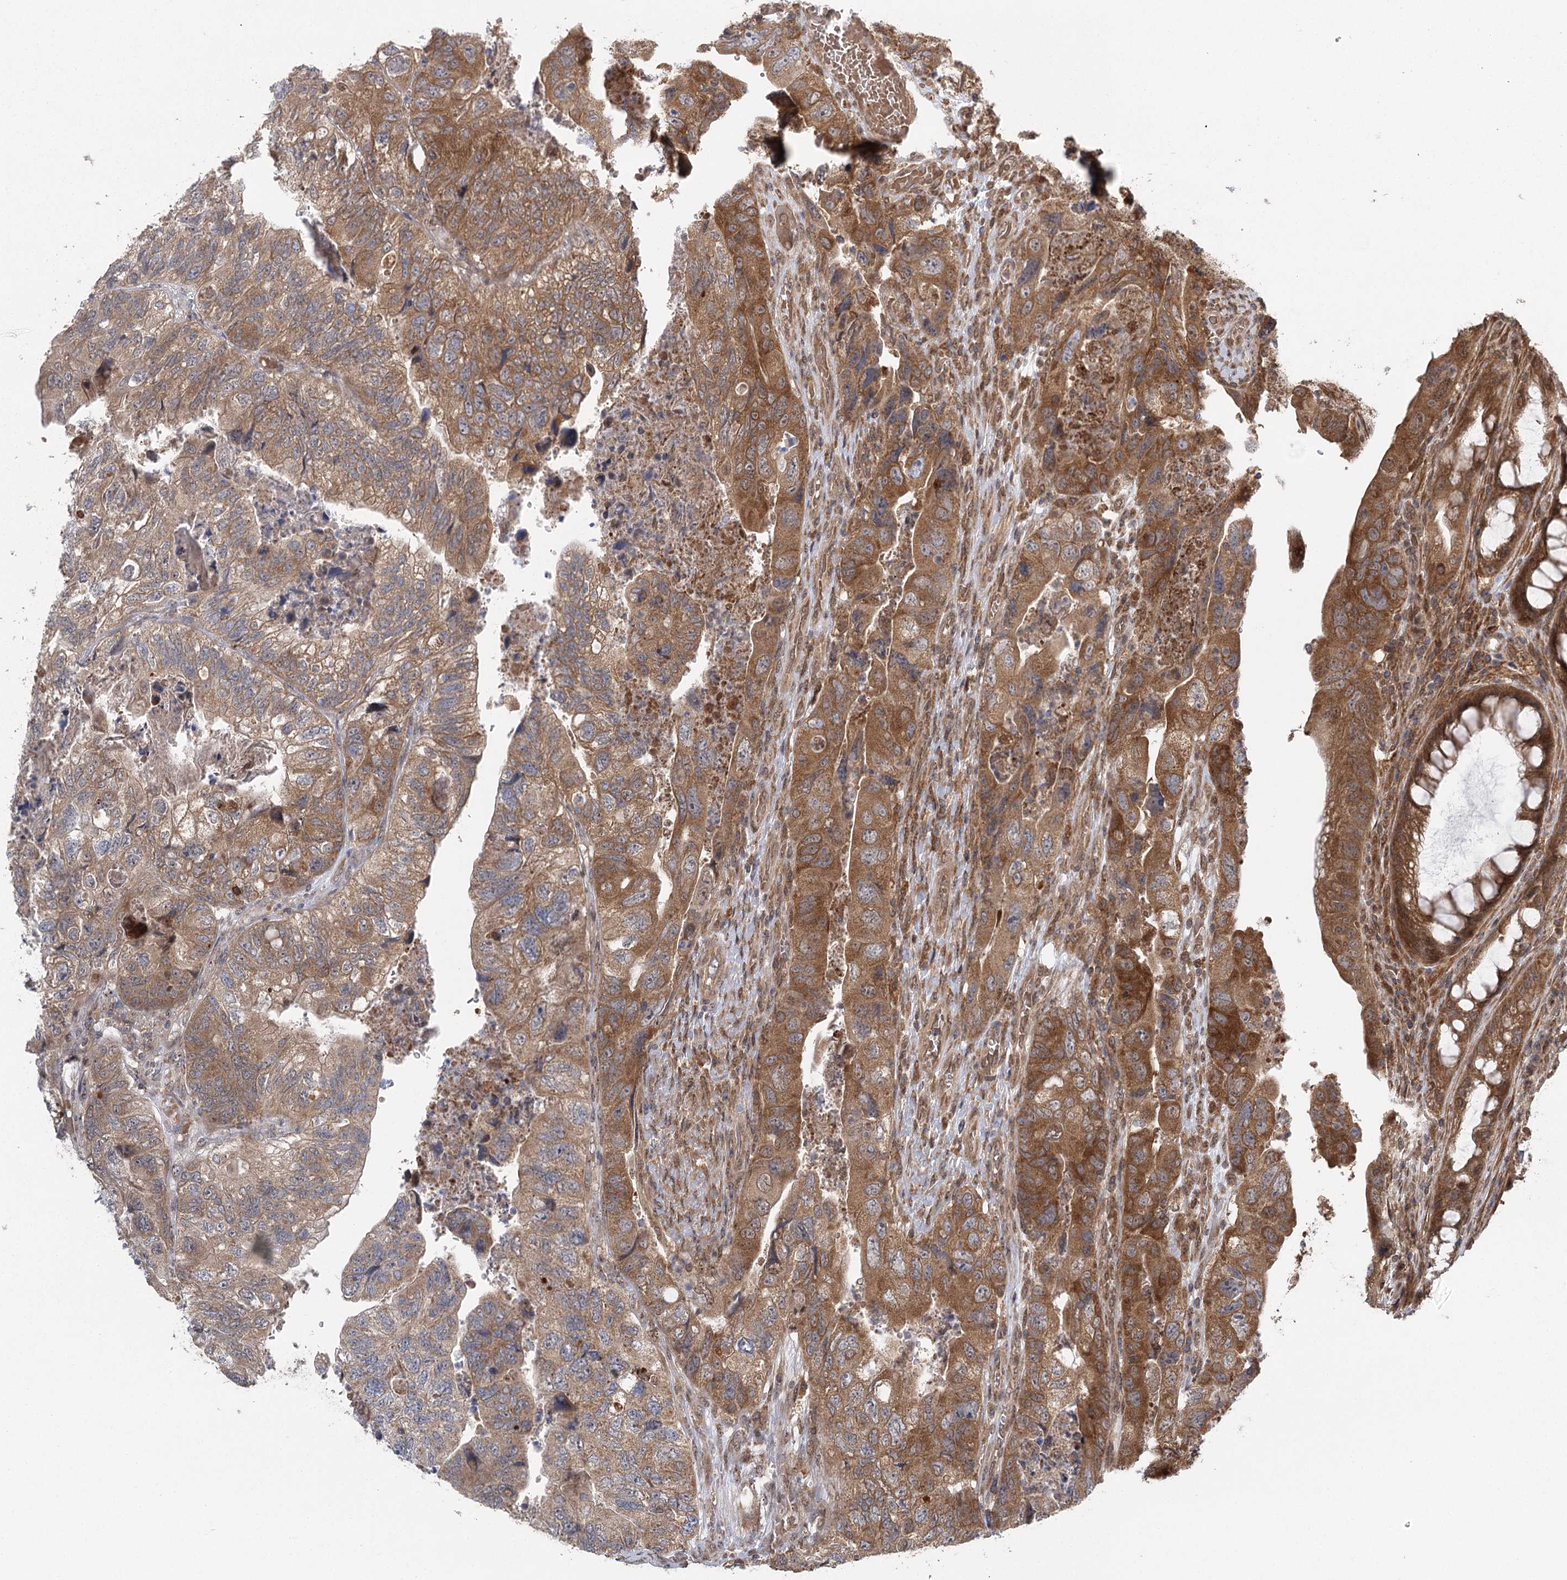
{"staining": {"intensity": "moderate", "quantity": ">75%", "location": "cytoplasmic/membranous"}, "tissue": "colorectal cancer", "cell_type": "Tumor cells", "image_type": "cancer", "snomed": [{"axis": "morphology", "description": "Adenocarcinoma, NOS"}, {"axis": "topography", "description": "Rectum"}], "caption": "Tumor cells exhibit medium levels of moderate cytoplasmic/membranous expression in about >75% of cells in colorectal cancer.", "gene": "C12orf4", "patient": {"sex": "male", "age": 63}}